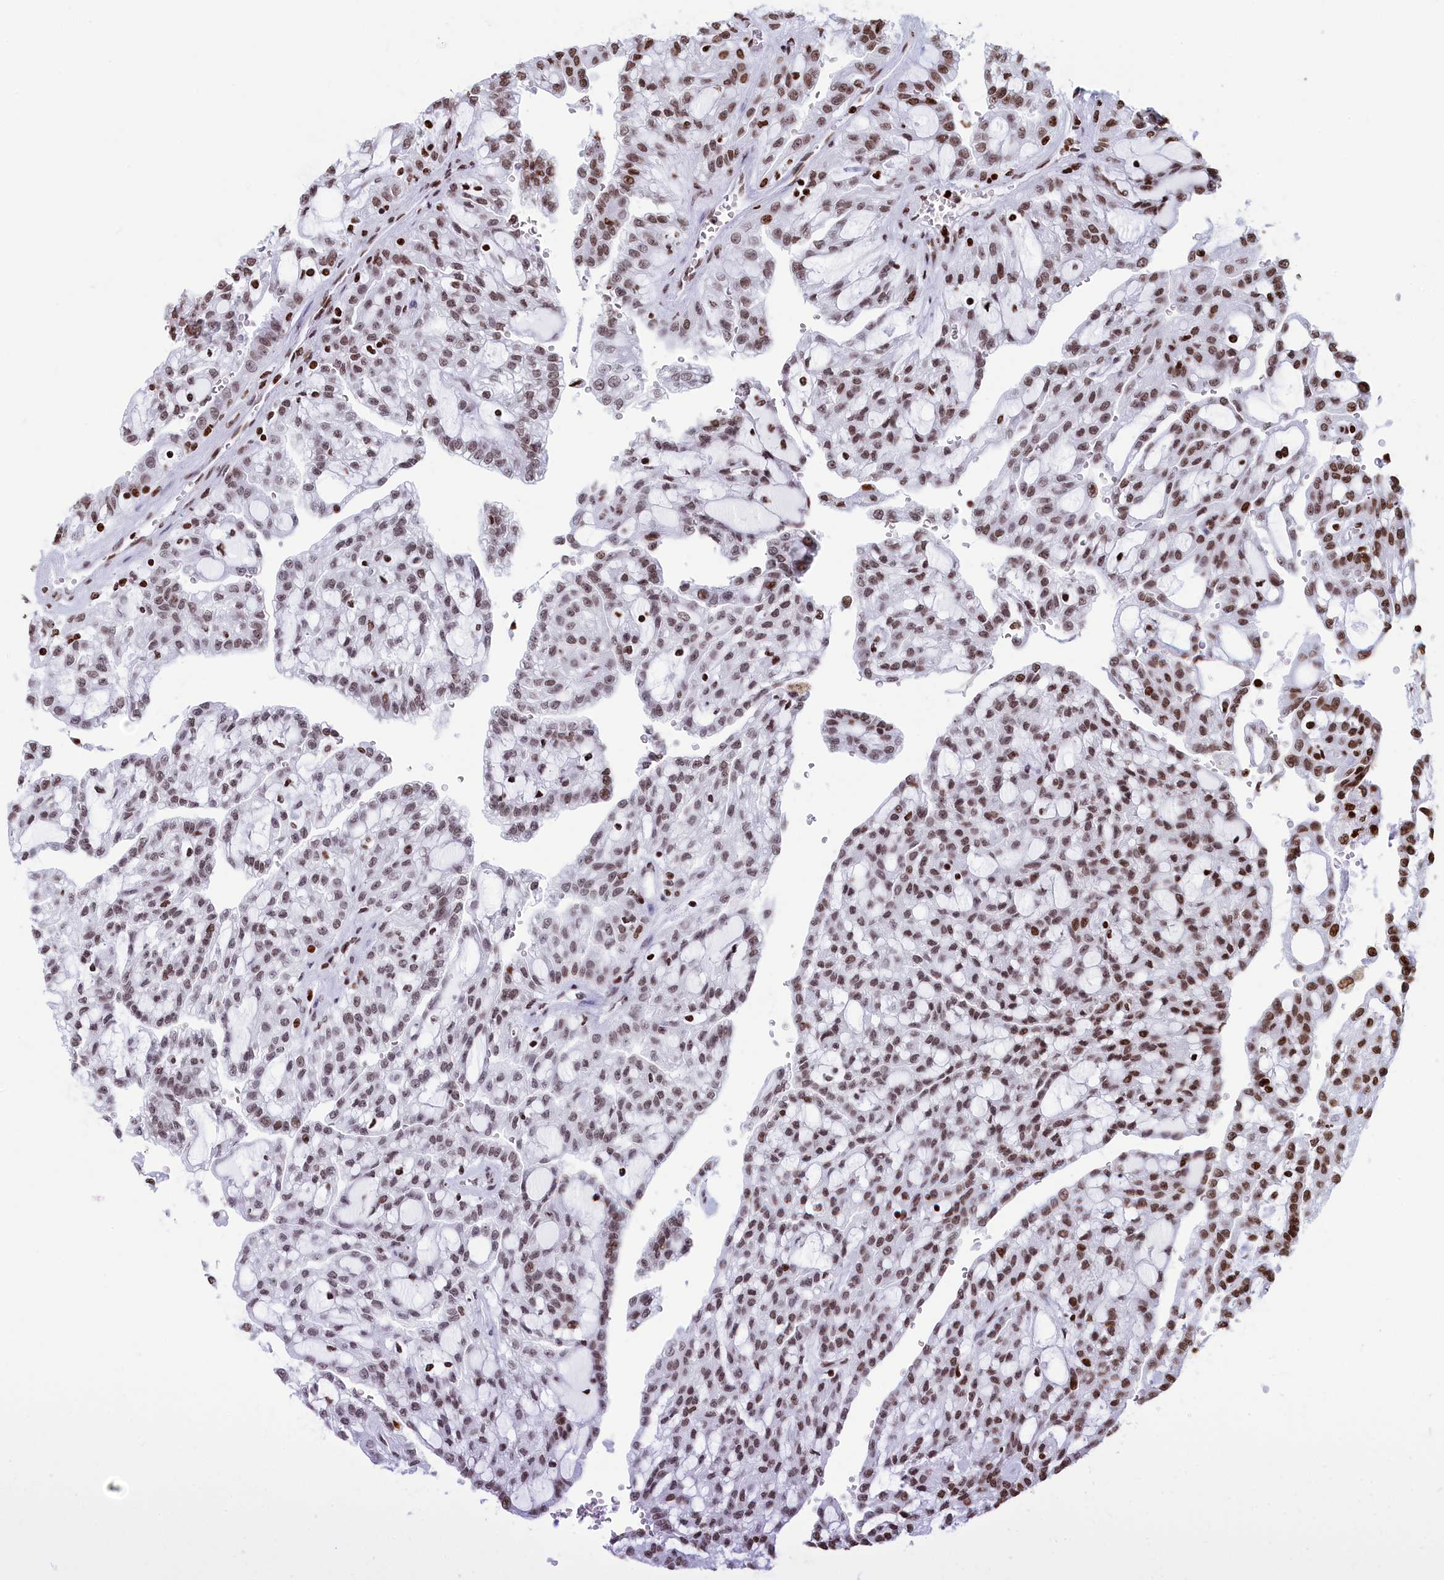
{"staining": {"intensity": "moderate", "quantity": ">75%", "location": "nuclear"}, "tissue": "renal cancer", "cell_type": "Tumor cells", "image_type": "cancer", "snomed": [{"axis": "morphology", "description": "Adenocarcinoma, NOS"}, {"axis": "topography", "description": "Kidney"}], "caption": "Renal cancer stained with a brown dye reveals moderate nuclear positive staining in approximately >75% of tumor cells.", "gene": "APOBEC3A", "patient": {"sex": "male", "age": 63}}